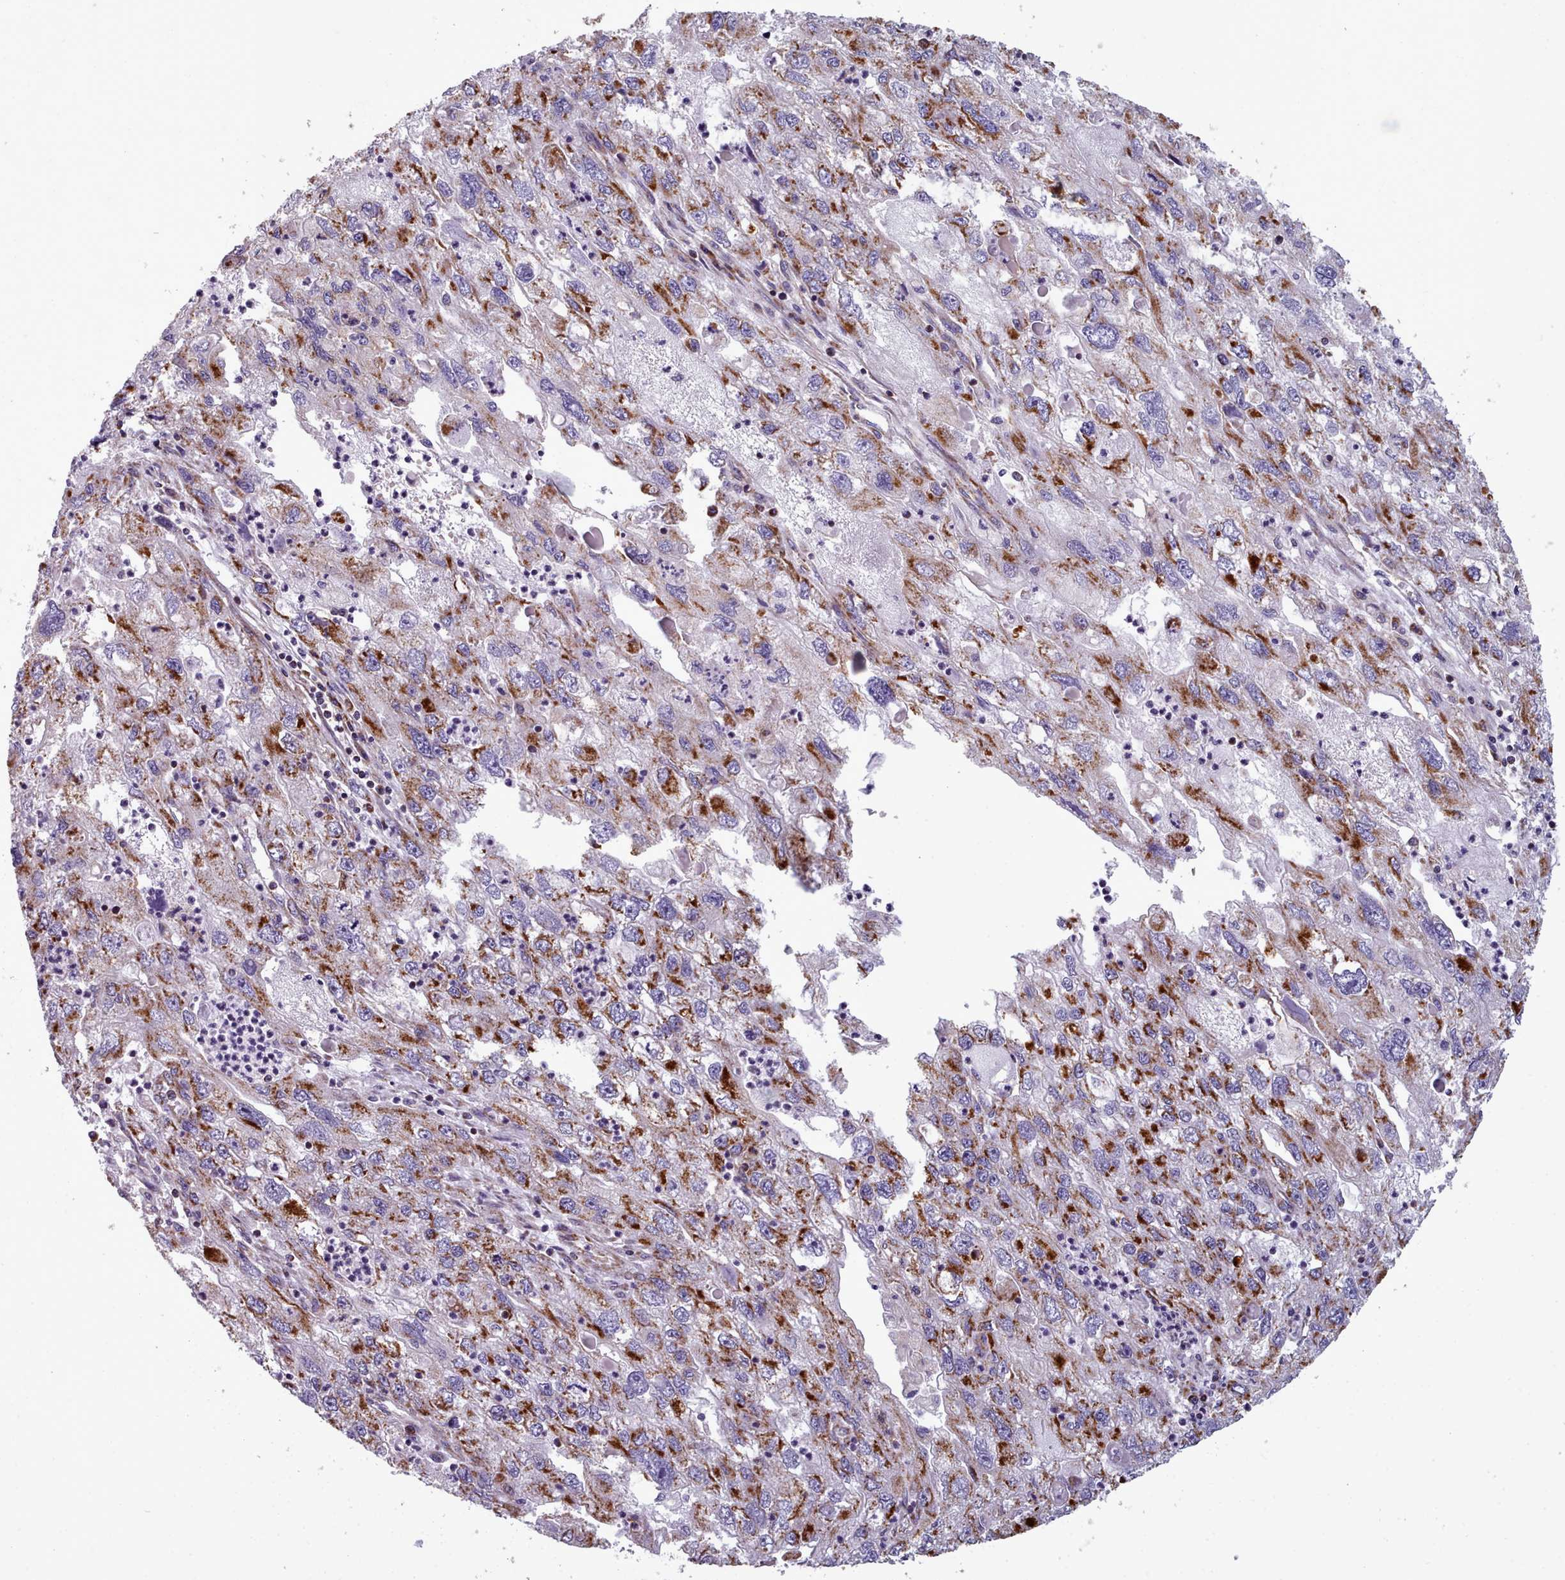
{"staining": {"intensity": "strong", "quantity": "<25%", "location": "cytoplasmic/membranous"}, "tissue": "endometrial cancer", "cell_type": "Tumor cells", "image_type": "cancer", "snomed": [{"axis": "morphology", "description": "Adenocarcinoma, NOS"}, {"axis": "topography", "description": "Endometrium"}], "caption": "Immunohistochemical staining of human endometrial cancer shows medium levels of strong cytoplasmic/membranous staining in about <25% of tumor cells. (DAB (3,3'-diaminobenzidine) = brown stain, brightfield microscopy at high magnification).", "gene": "SRP54", "patient": {"sex": "female", "age": 49}}